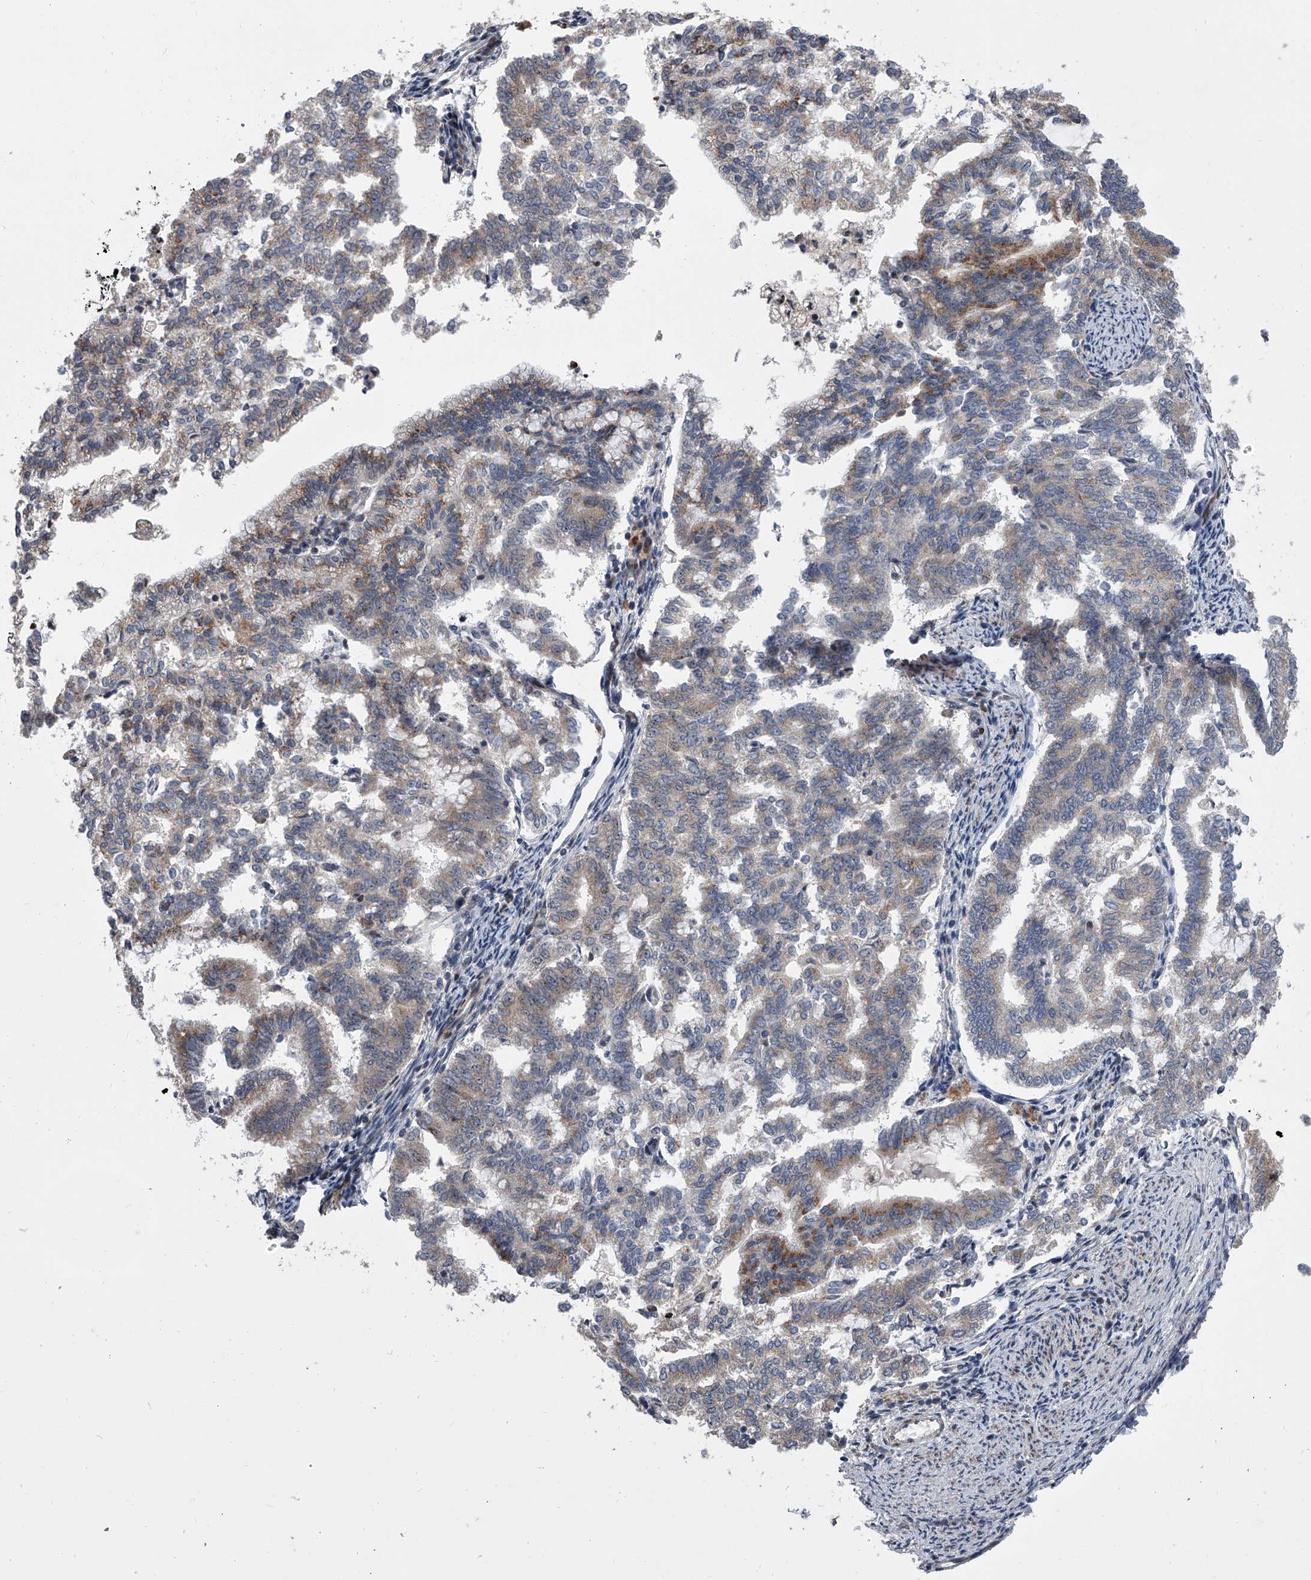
{"staining": {"intensity": "moderate", "quantity": "<25%", "location": "cytoplasmic/membranous"}, "tissue": "endometrial cancer", "cell_type": "Tumor cells", "image_type": "cancer", "snomed": [{"axis": "morphology", "description": "Adenocarcinoma, NOS"}, {"axis": "topography", "description": "Endometrium"}], "caption": "A brown stain highlights moderate cytoplasmic/membranous expression of a protein in adenocarcinoma (endometrial) tumor cells.", "gene": "DLGAP2", "patient": {"sex": "female", "age": 79}}